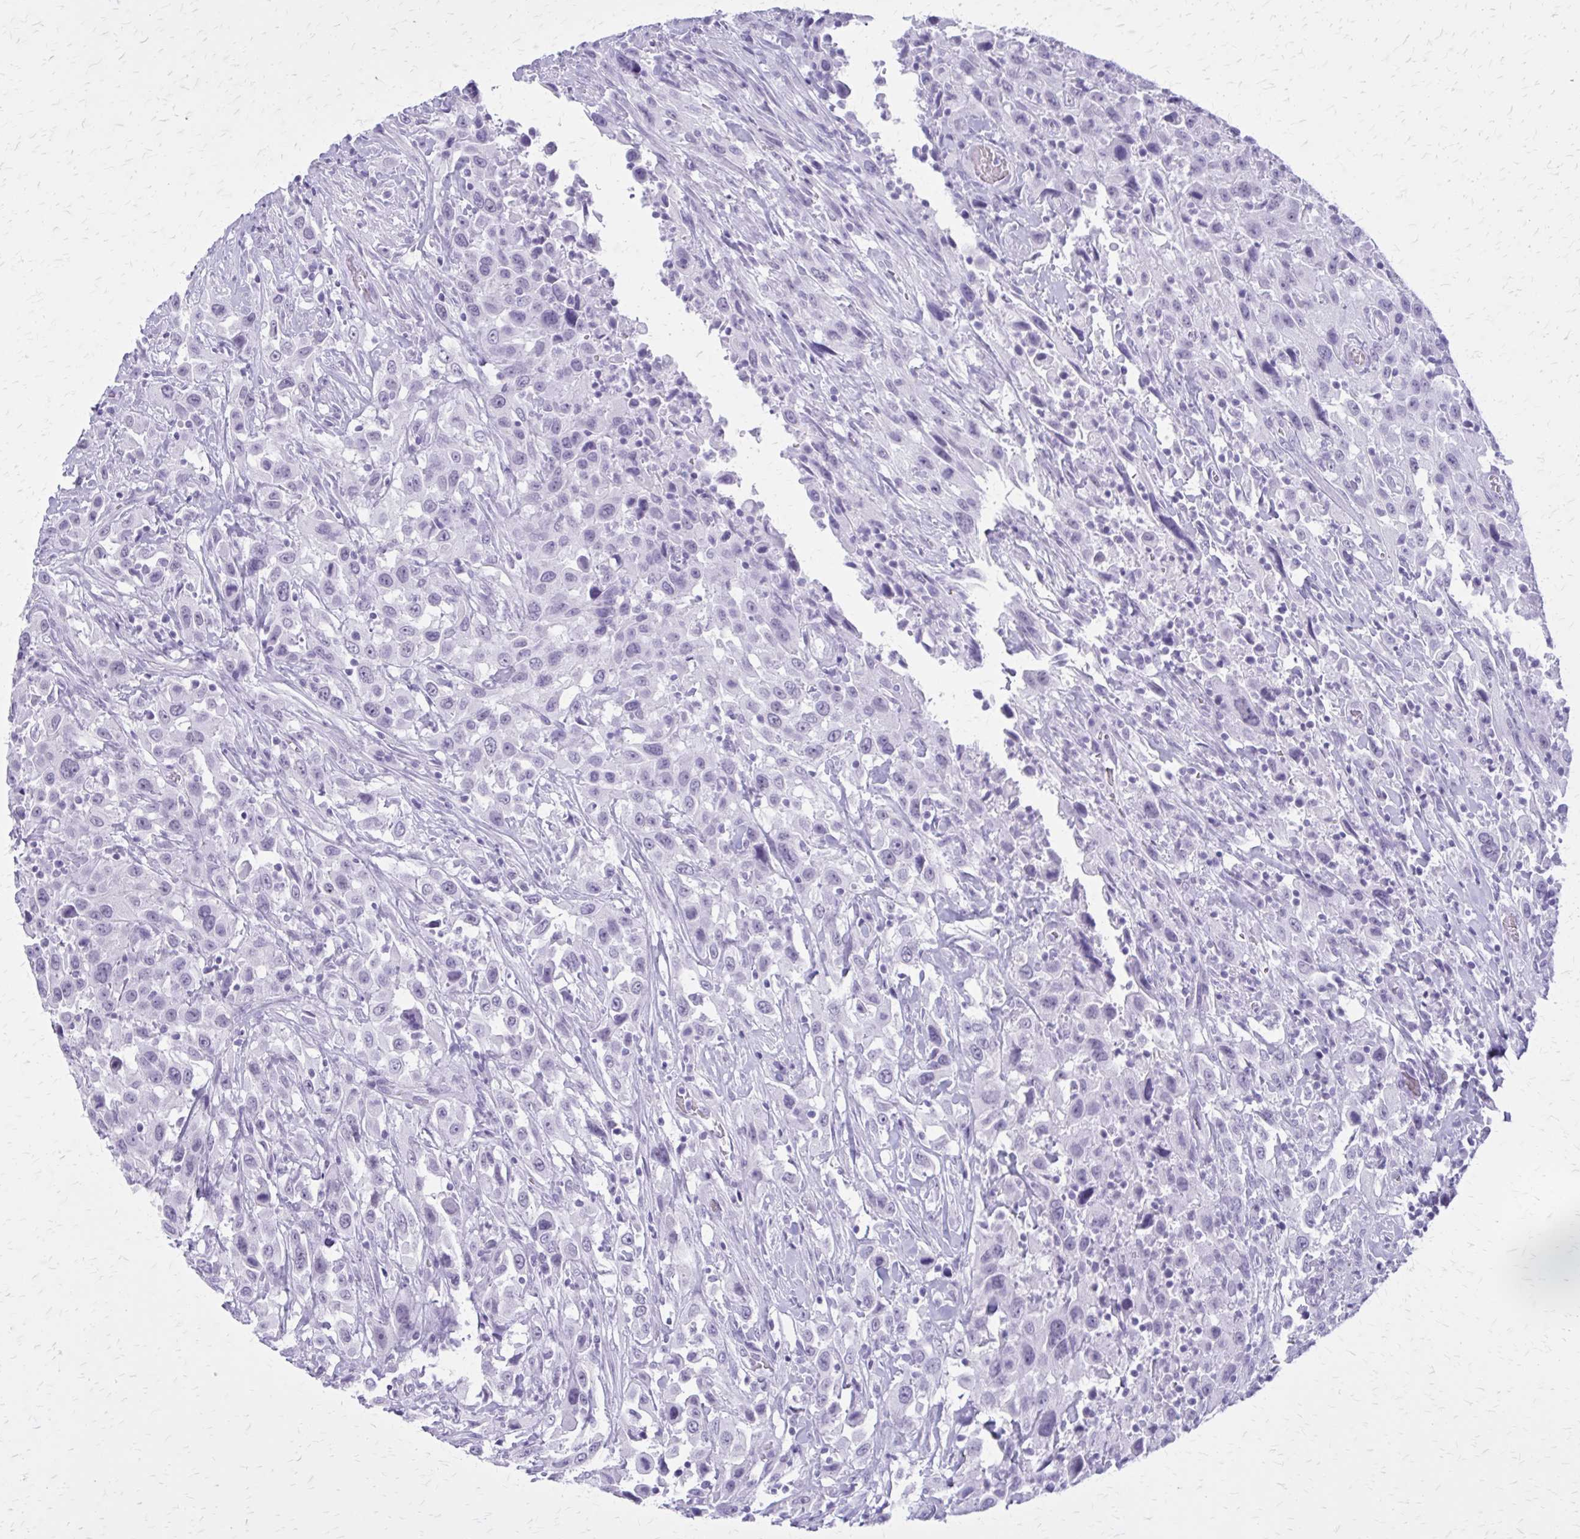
{"staining": {"intensity": "negative", "quantity": "none", "location": "none"}, "tissue": "urothelial cancer", "cell_type": "Tumor cells", "image_type": "cancer", "snomed": [{"axis": "morphology", "description": "Urothelial carcinoma, High grade"}, {"axis": "topography", "description": "Urinary bladder"}], "caption": "Tumor cells show no significant expression in urothelial cancer.", "gene": "GAD1", "patient": {"sex": "male", "age": 61}}